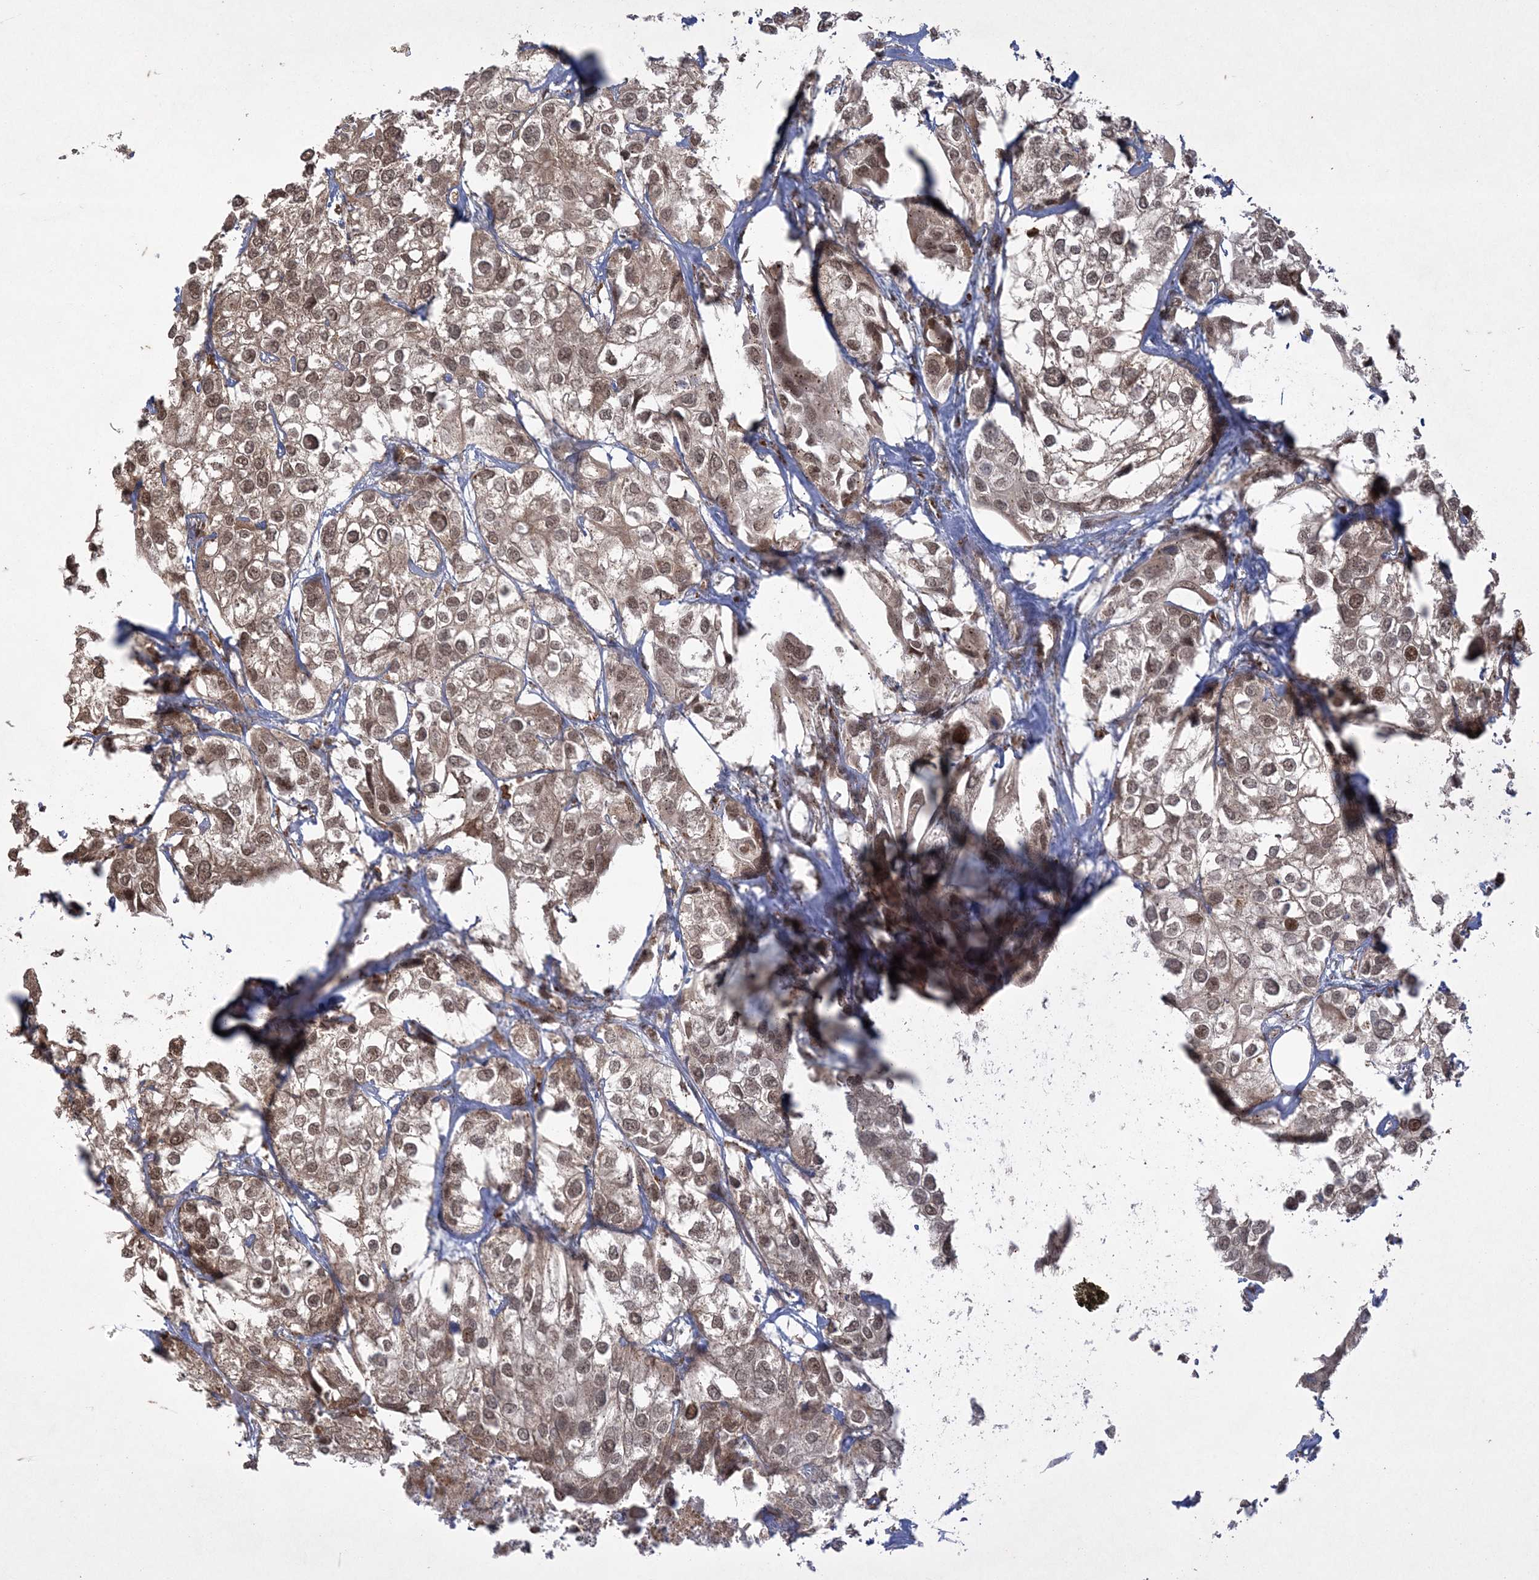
{"staining": {"intensity": "weak", "quantity": ">75%", "location": "cytoplasmic/membranous,nuclear"}, "tissue": "urothelial cancer", "cell_type": "Tumor cells", "image_type": "cancer", "snomed": [{"axis": "morphology", "description": "Urothelial carcinoma, High grade"}, {"axis": "topography", "description": "Urinary bladder"}], "caption": "Human urothelial cancer stained for a protein (brown) reveals weak cytoplasmic/membranous and nuclear positive expression in approximately >75% of tumor cells.", "gene": "RRAS", "patient": {"sex": "male", "age": 64}}